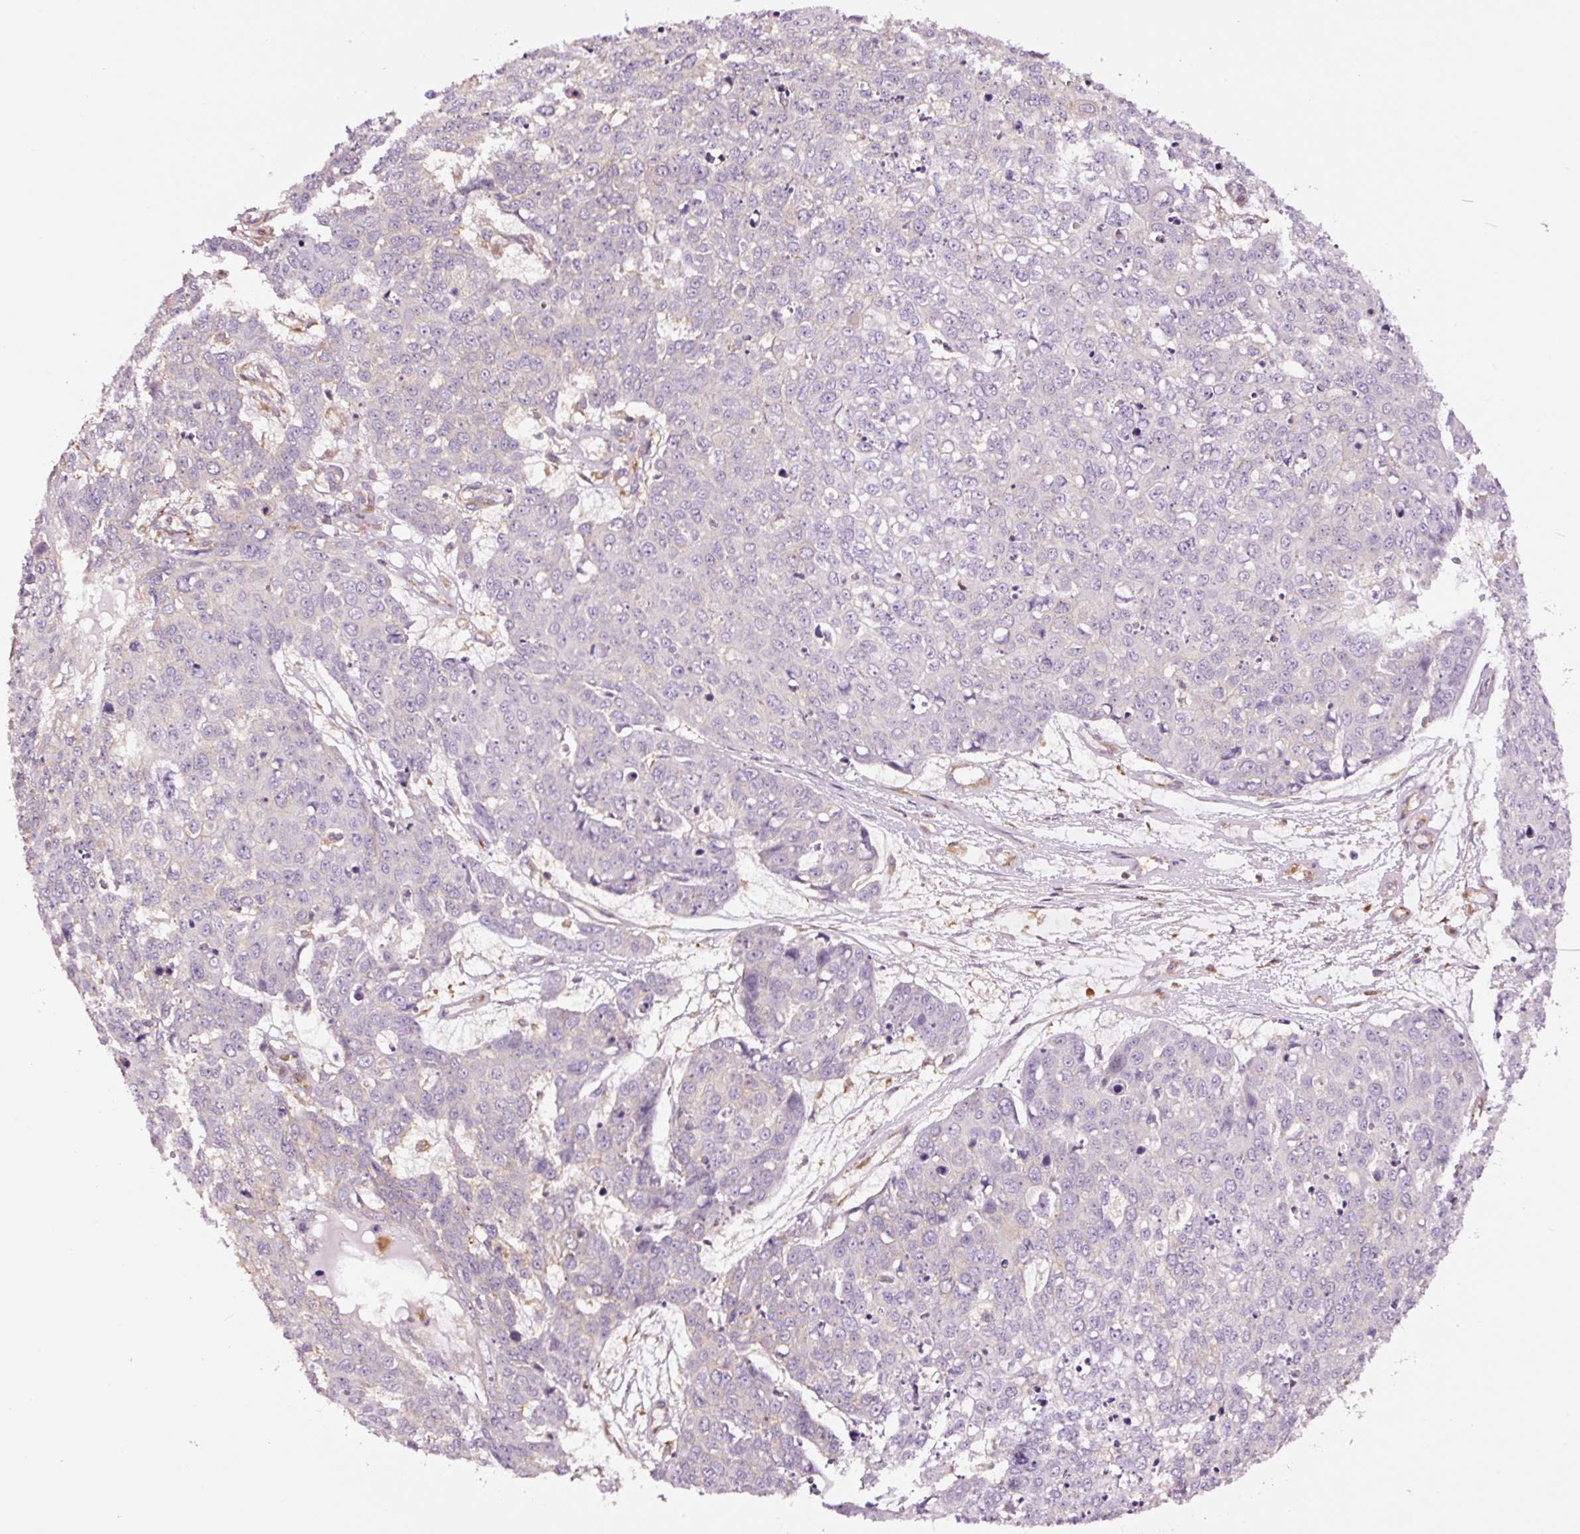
{"staining": {"intensity": "negative", "quantity": "none", "location": "none"}, "tissue": "skin cancer", "cell_type": "Tumor cells", "image_type": "cancer", "snomed": [{"axis": "morphology", "description": "Normal tissue, NOS"}, {"axis": "morphology", "description": "Squamous cell carcinoma, NOS"}, {"axis": "topography", "description": "Skin"}], "caption": "A high-resolution histopathology image shows IHC staining of skin squamous cell carcinoma, which displays no significant positivity in tumor cells. (IHC, brightfield microscopy, high magnification).", "gene": "METAP1", "patient": {"sex": "male", "age": 72}}